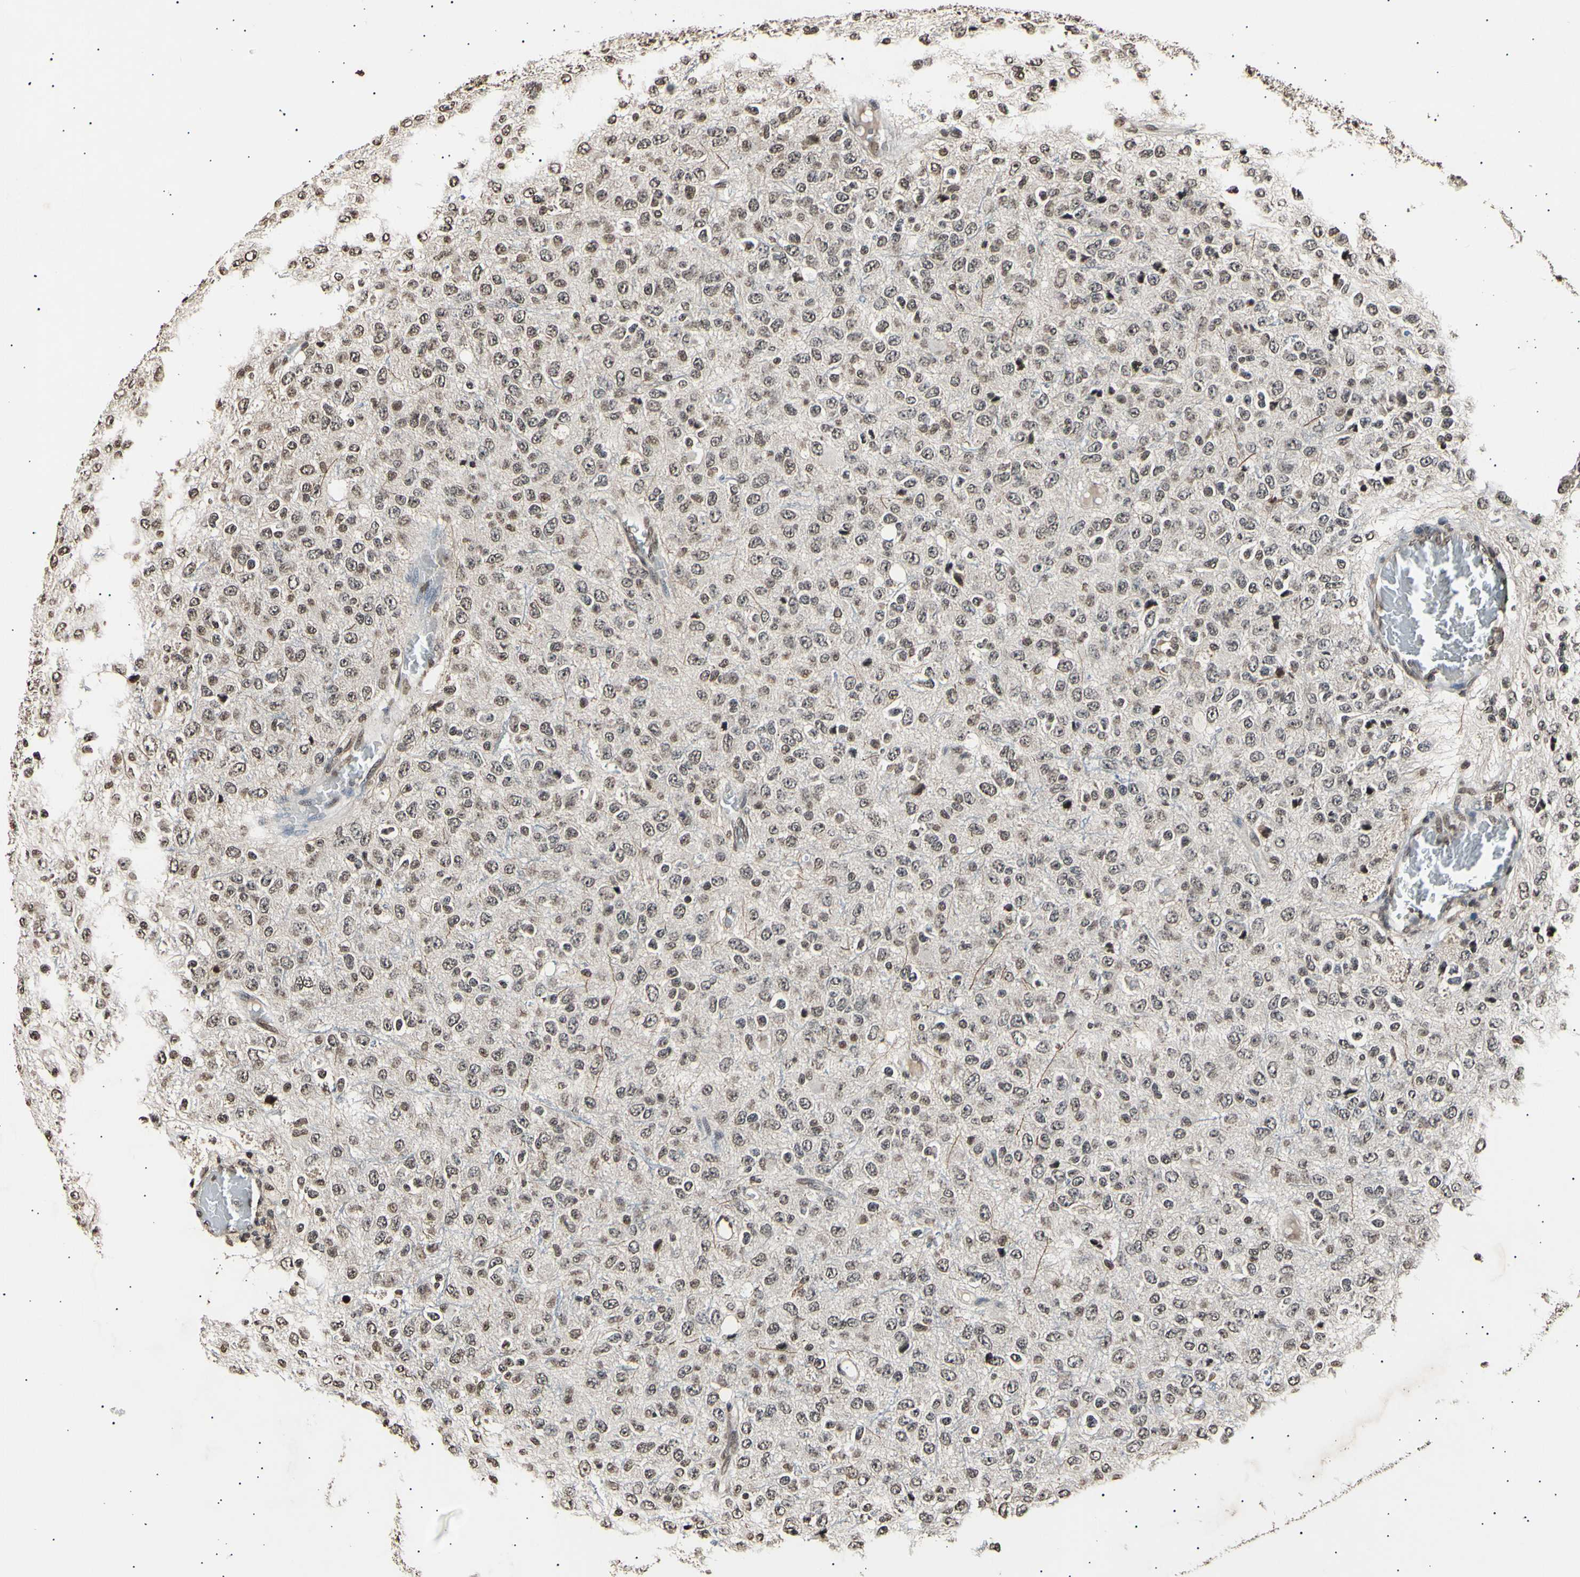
{"staining": {"intensity": "moderate", "quantity": "25%-75%", "location": "nuclear"}, "tissue": "glioma", "cell_type": "Tumor cells", "image_type": "cancer", "snomed": [{"axis": "morphology", "description": "Glioma, malignant, High grade"}, {"axis": "topography", "description": "pancreas cauda"}], "caption": "DAB immunohistochemical staining of malignant glioma (high-grade) exhibits moderate nuclear protein expression in approximately 25%-75% of tumor cells.", "gene": "ANAPC7", "patient": {"sex": "male", "age": 60}}